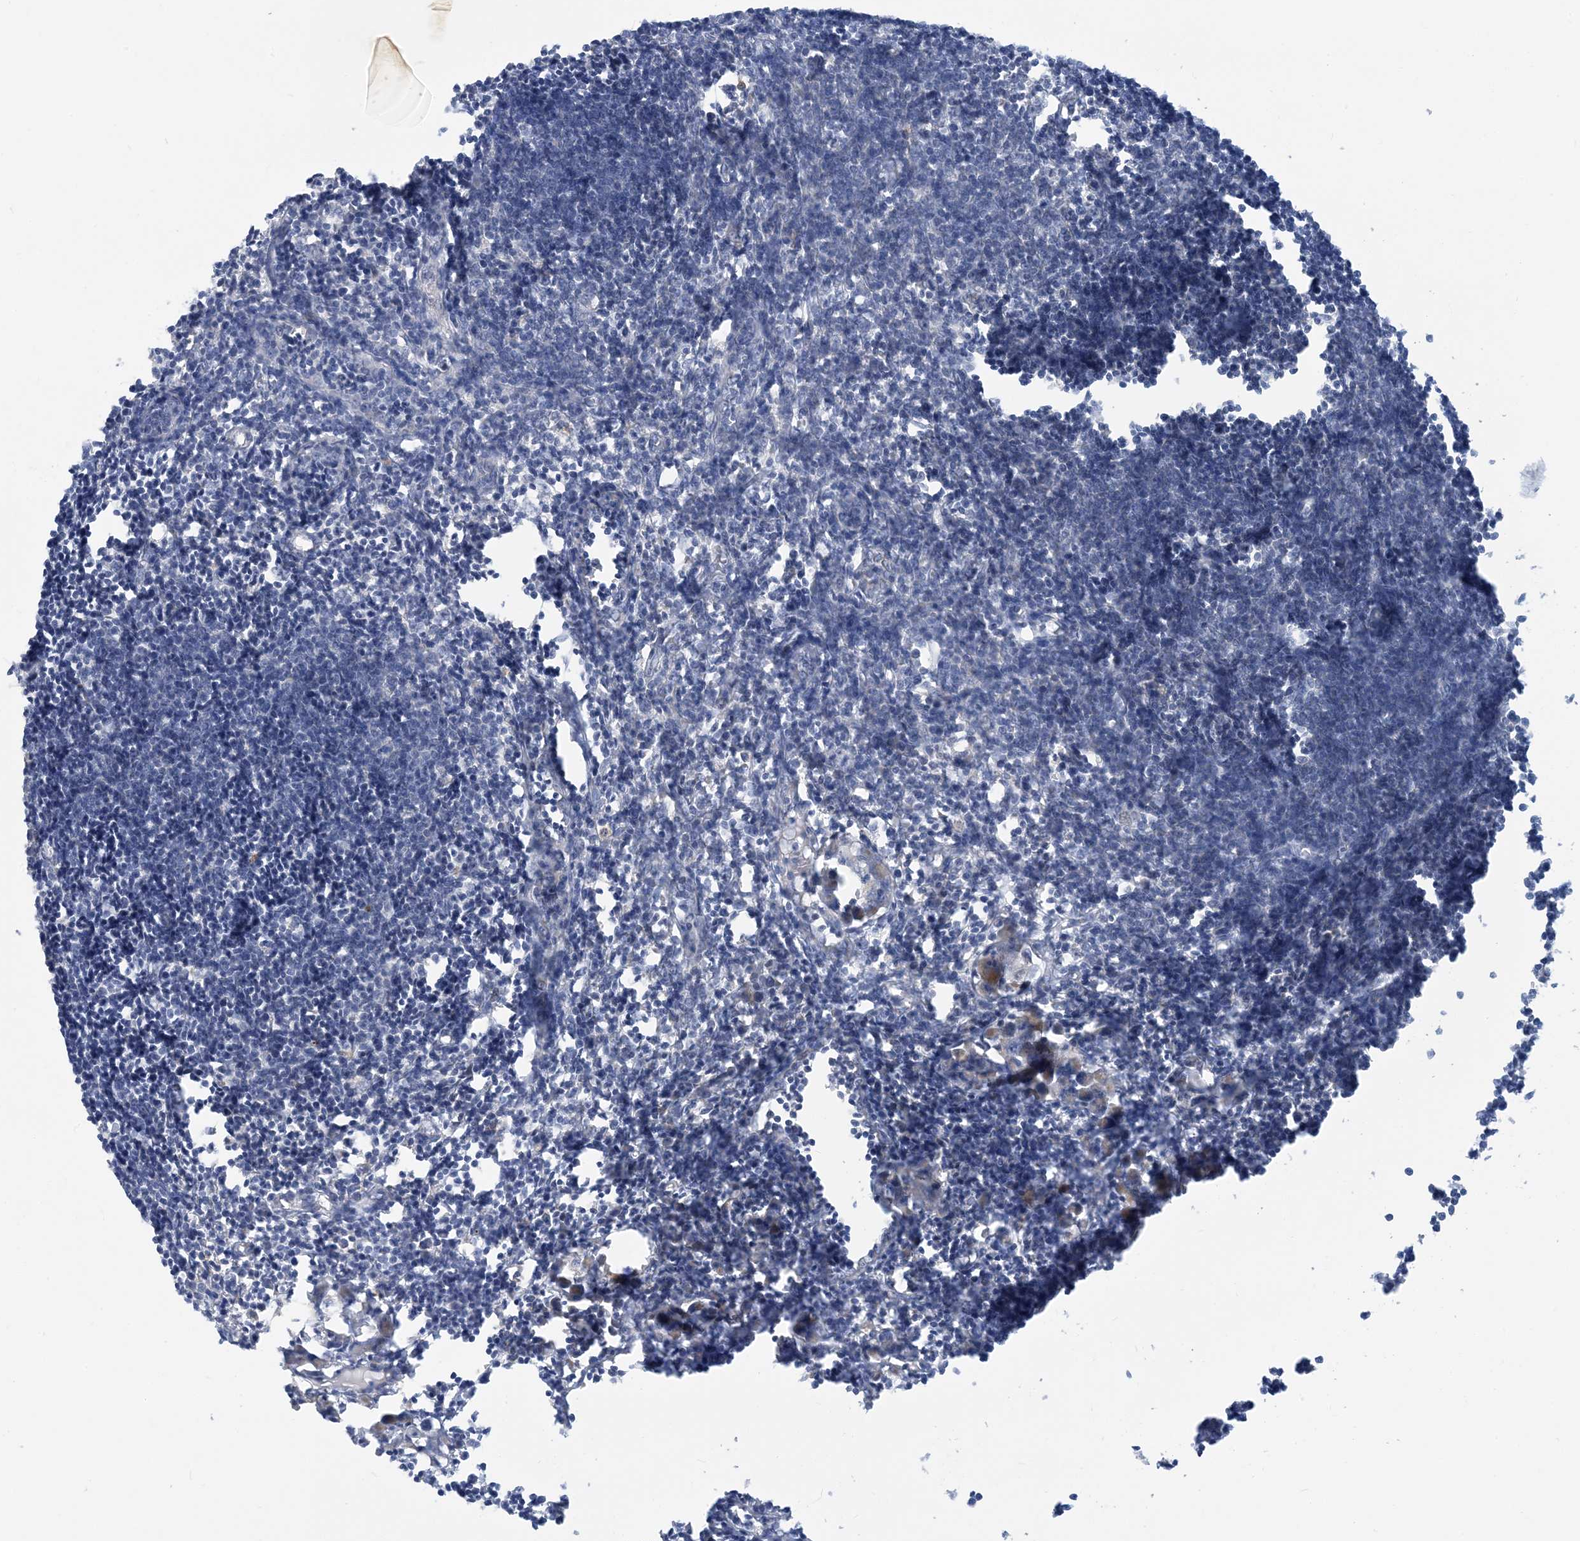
{"staining": {"intensity": "negative", "quantity": "none", "location": "none"}, "tissue": "lymph node", "cell_type": "Germinal center cells", "image_type": "normal", "snomed": [{"axis": "morphology", "description": "Normal tissue, NOS"}, {"axis": "morphology", "description": "Malignant melanoma, Metastatic site"}, {"axis": "topography", "description": "Lymph node"}], "caption": "The immunohistochemistry (IHC) image has no significant staining in germinal center cells of lymph node.", "gene": "ZCCHC12", "patient": {"sex": "male", "age": 41}}